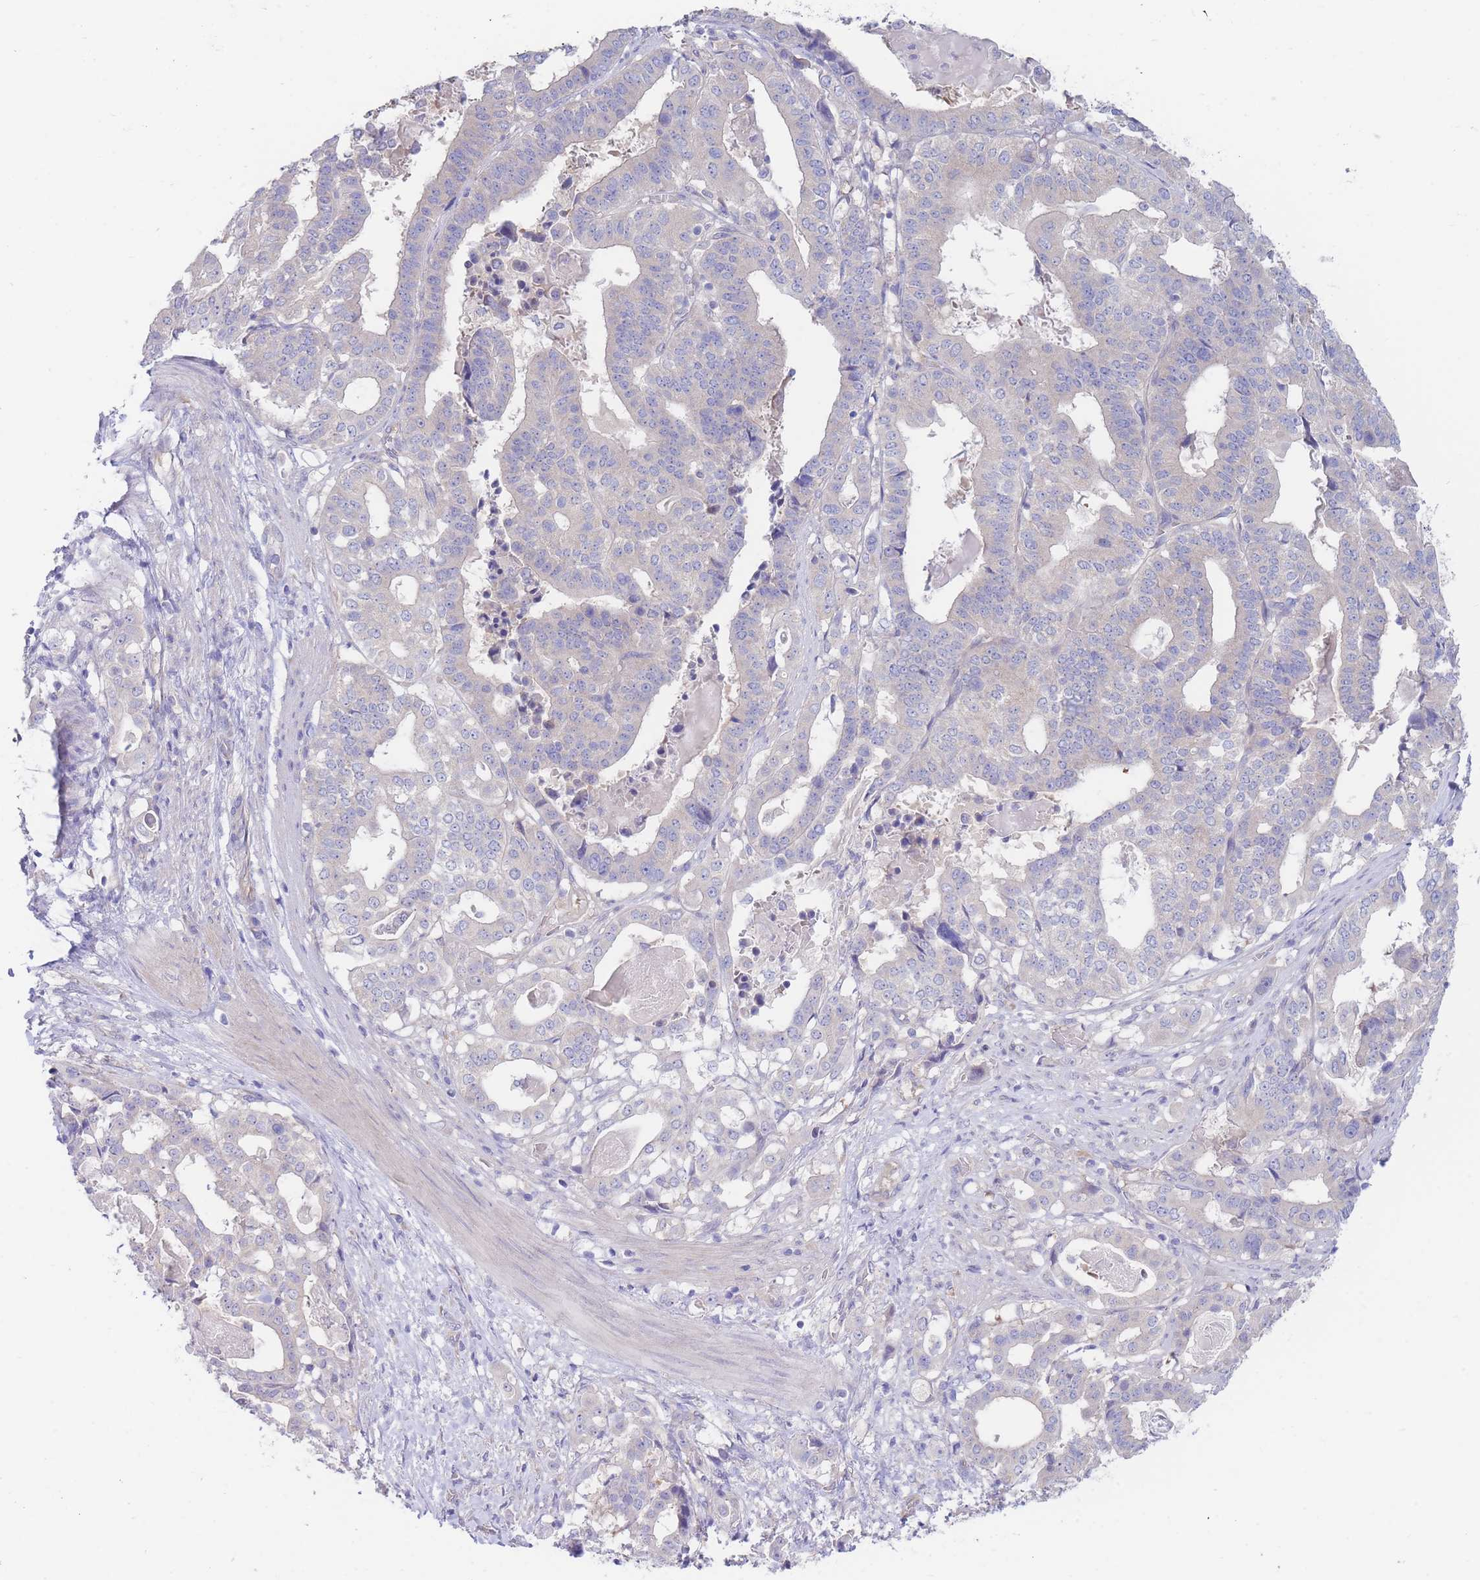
{"staining": {"intensity": "negative", "quantity": "none", "location": "none"}, "tissue": "stomach cancer", "cell_type": "Tumor cells", "image_type": "cancer", "snomed": [{"axis": "morphology", "description": "Adenocarcinoma, NOS"}, {"axis": "topography", "description": "Stomach"}], "caption": "Tumor cells show no significant expression in stomach adenocarcinoma. (Brightfield microscopy of DAB immunohistochemistry (IHC) at high magnification).", "gene": "ZNF281", "patient": {"sex": "male", "age": 48}}